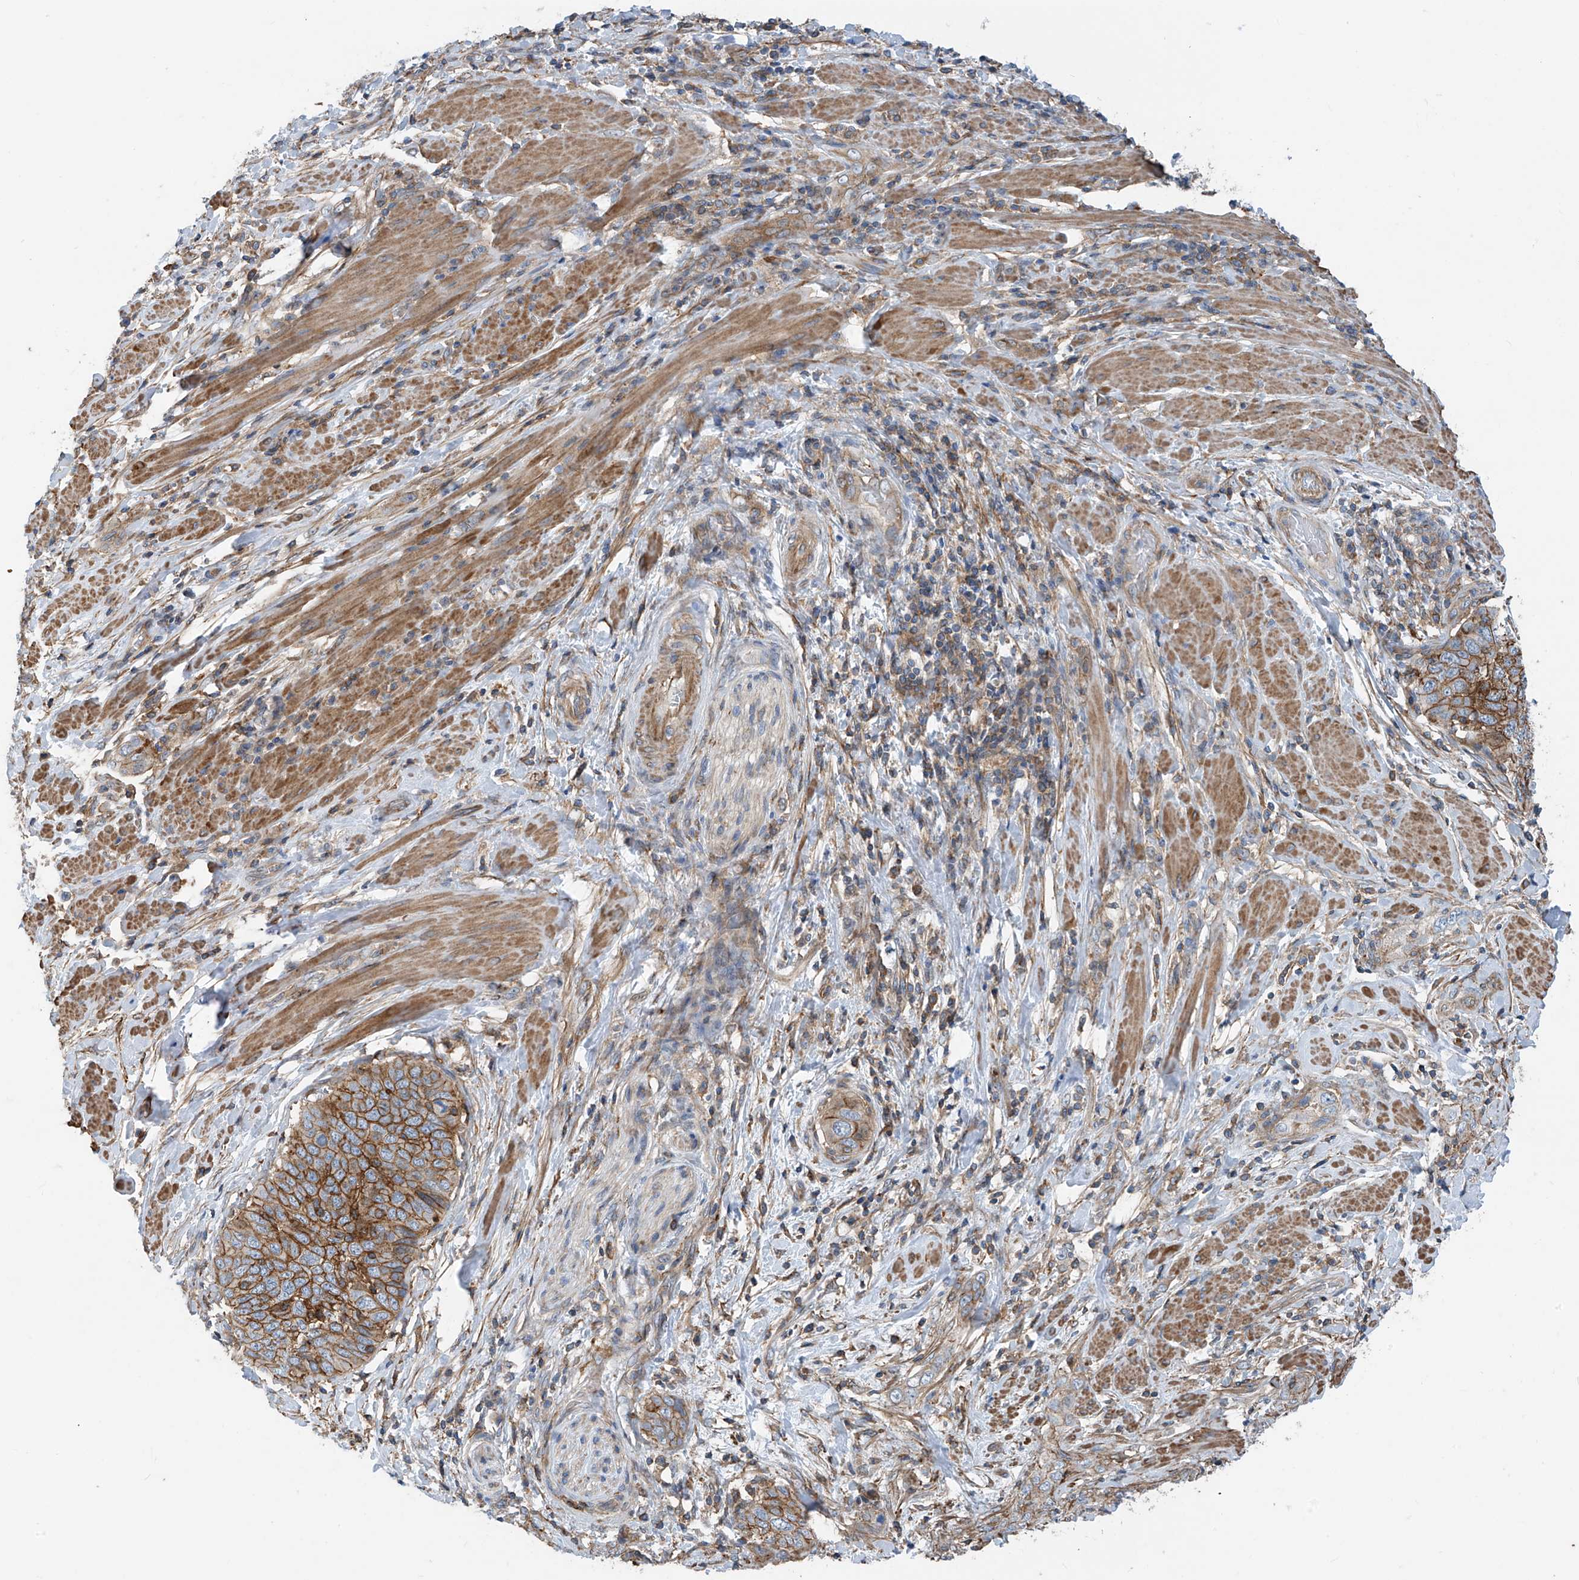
{"staining": {"intensity": "strong", "quantity": ">75%", "location": "cytoplasmic/membranous"}, "tissue": "cervical cancer", "cell_type": "Tumor cells", "image_type": "cancer", "snomed": [{"axis": "morphology", "description": "Squamous cell carcinoma, NOS"}, {"axis": "topography", "description": "Cervix"}], "caption": "There is high levels of strong cytoplasmic/membranous positivity in tumor cells of squamous cell carcinoma (cervical), as demonstrated by immunohistochemical staining (brown color).", "gene": "SLC1A5", "patient": {"sex": "female", "age": 60}}